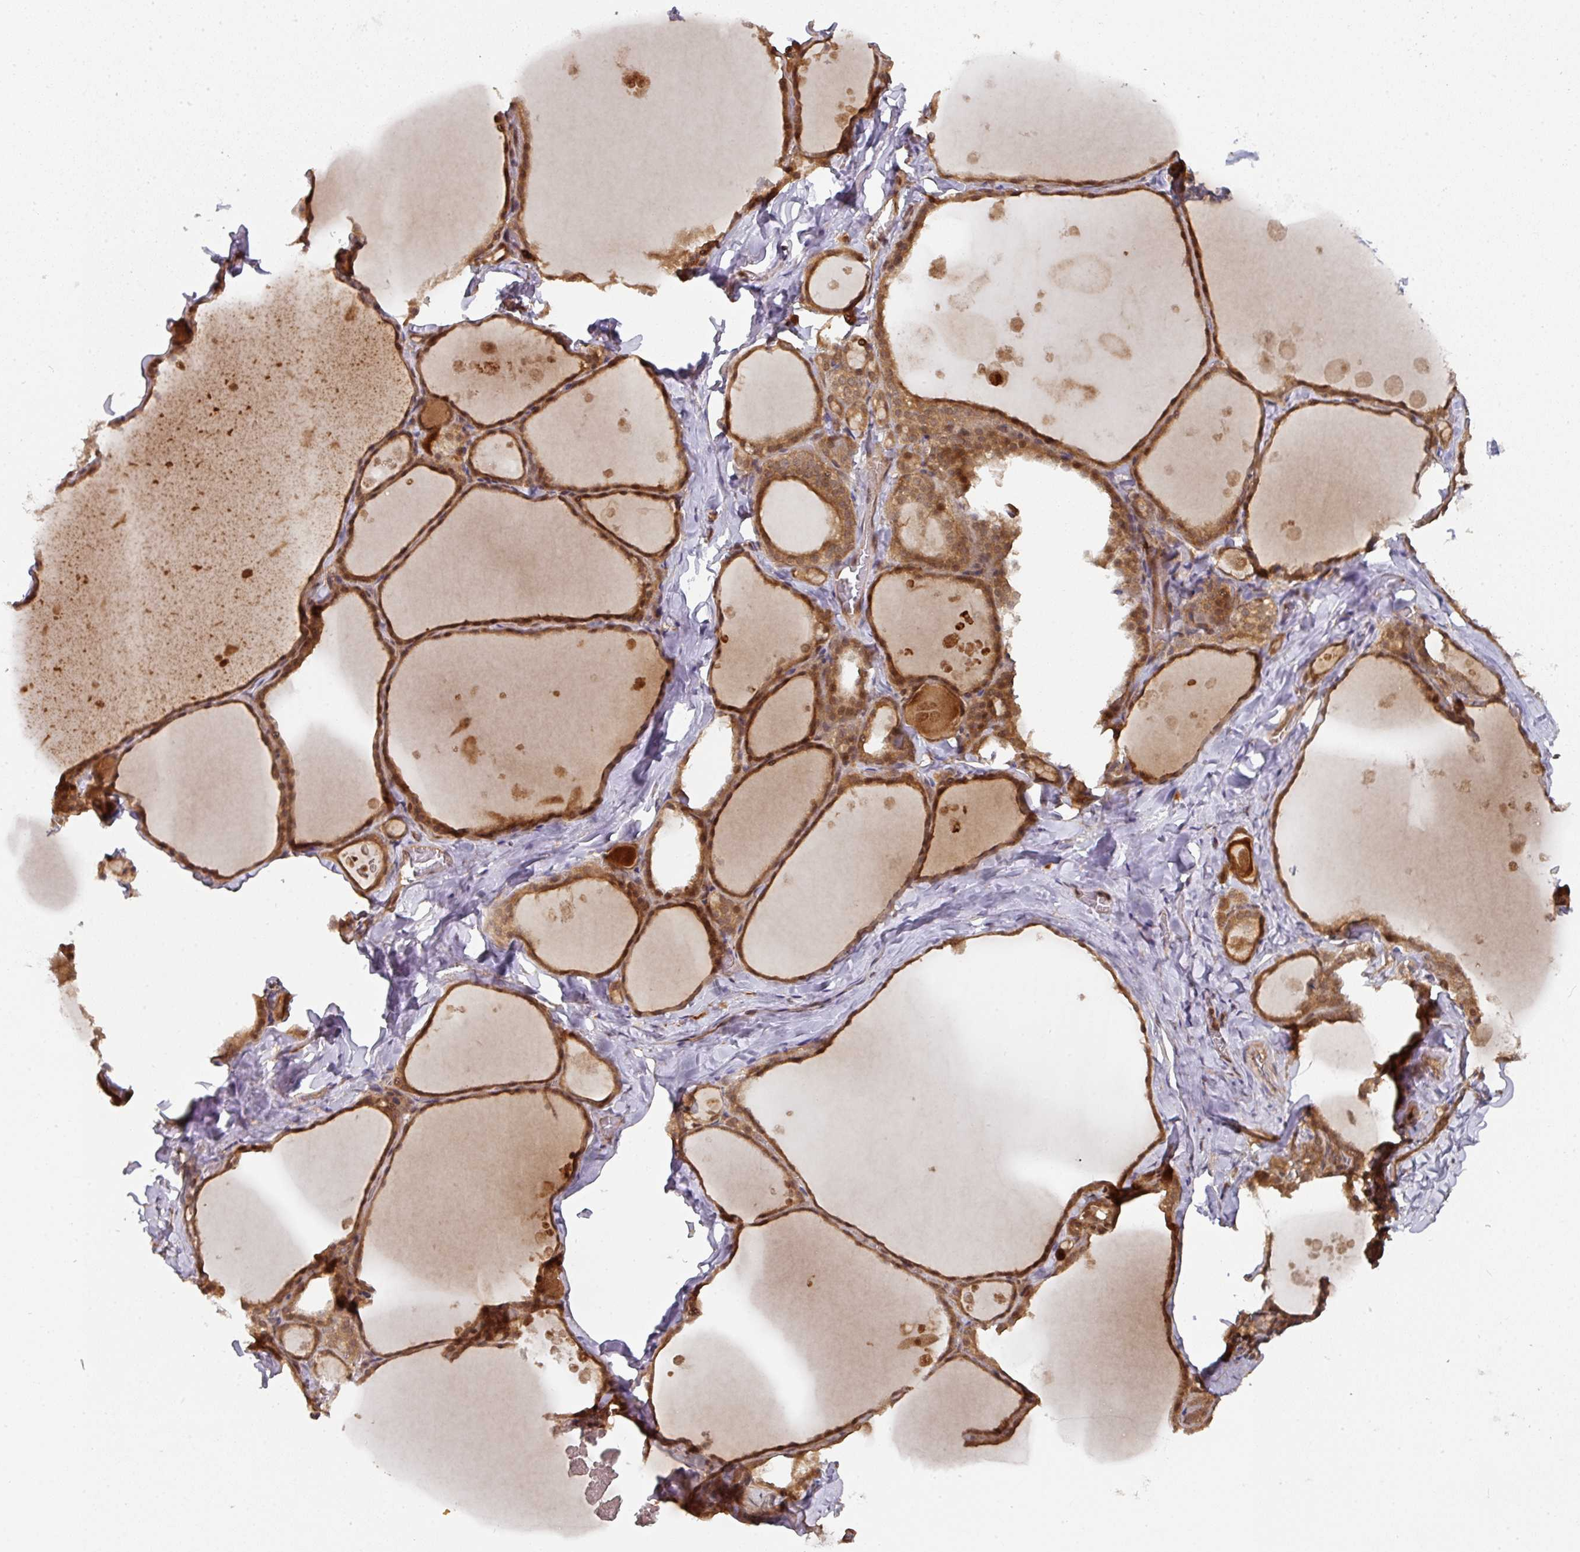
{"staining": {"intensity": "strong", "quantity": ">75%", "location": "cytoplasmic/membranous"}, "tissue": "thyroid gland", "cell_type": "Glandular cells", "image_type": "normal", "snomed": [{"axis": "morphology", "description": "Normal tissue, NOS"}, {"axis": "topography", "description": "Thyroid gland"}], "caption": "Strong cytoplasmic/membranous protein expression is present in about >75% of glandular cells in thyroid gland. The staining was performed using DAB to visualize the protein expression in brown, while the nuclei were stained in blue with hematoxylin (Magnification: 20x).", "gene": "EIF4EBP2", "patient": {"sex": "male", "age": 56}}